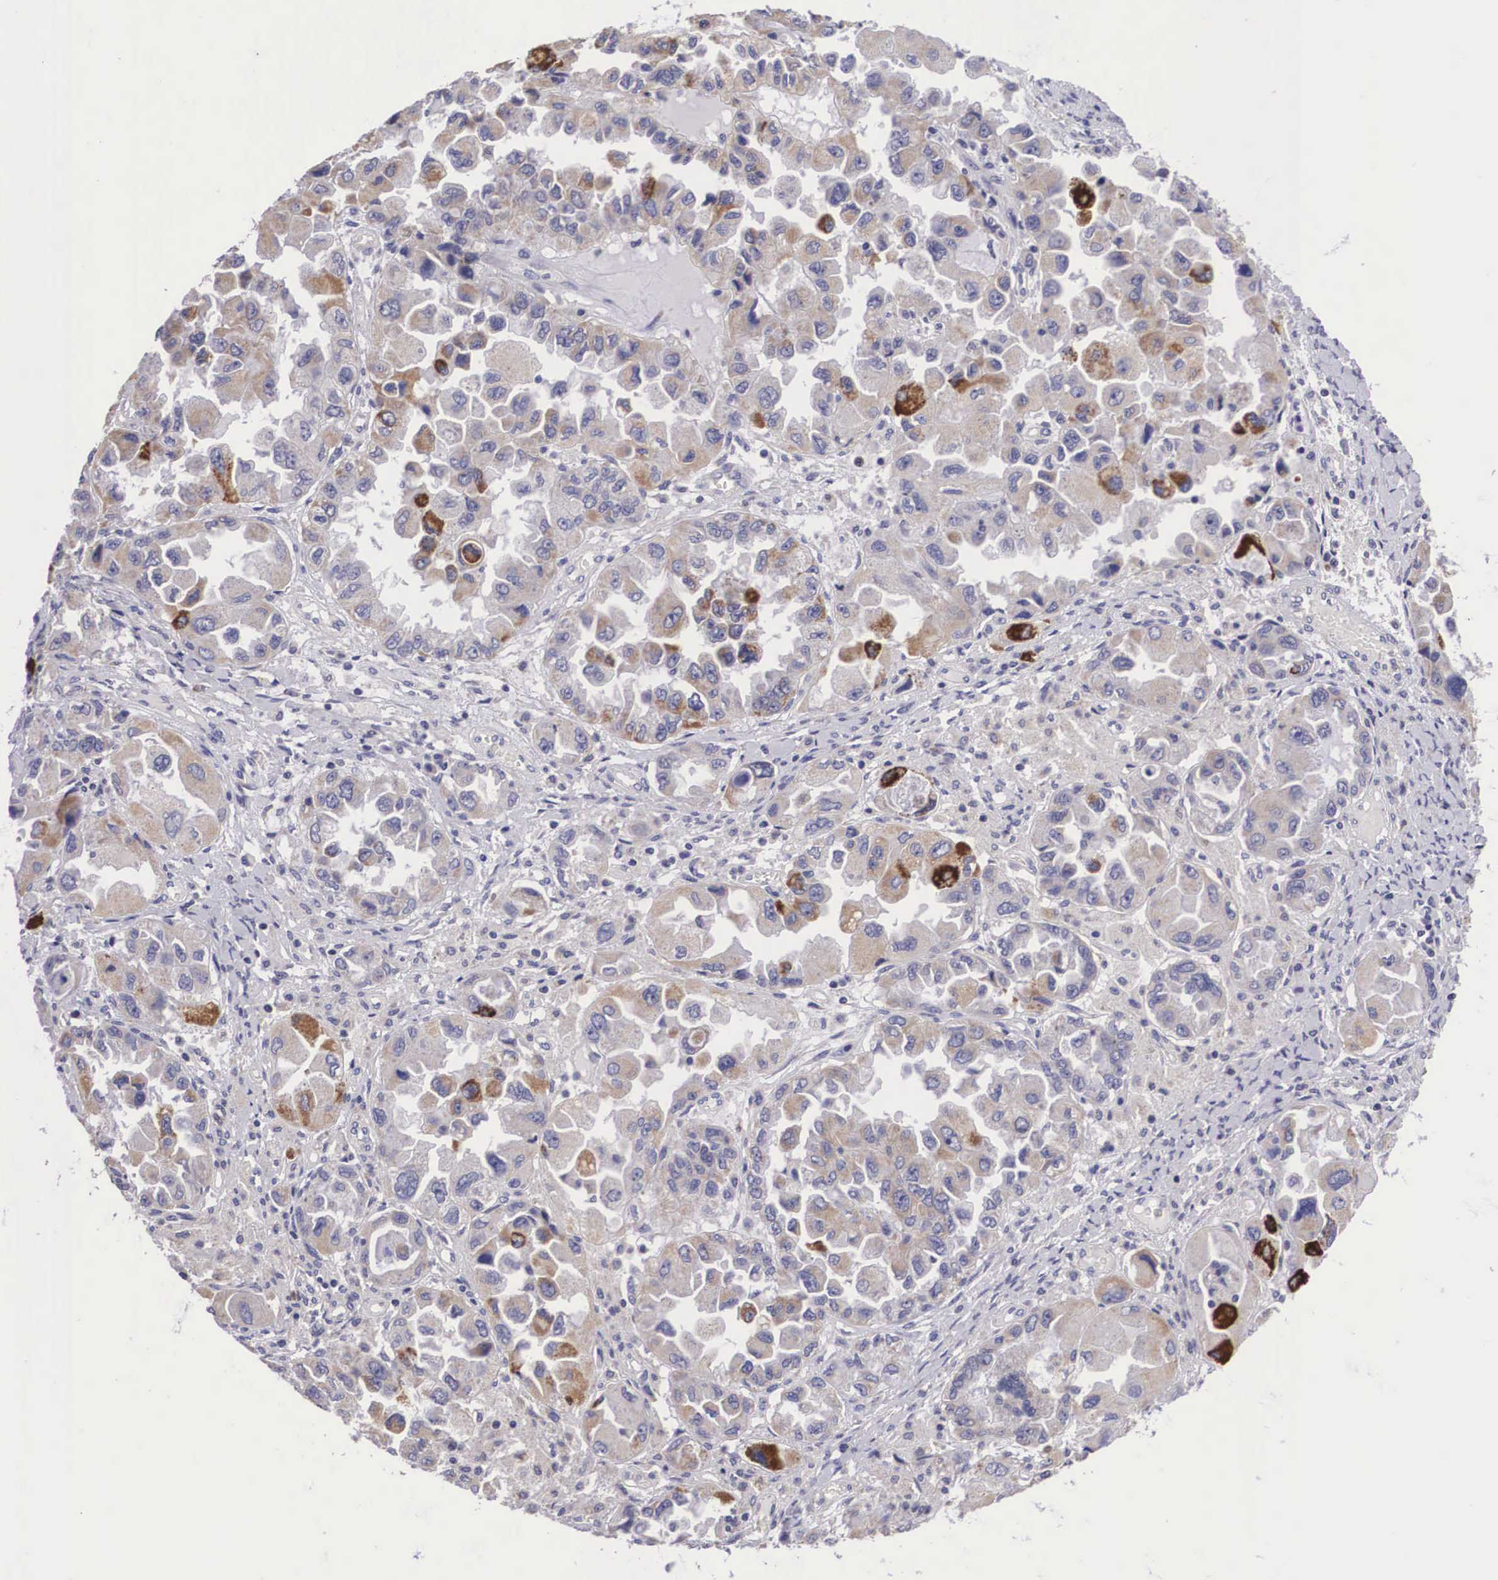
{"staining": {"intensity": "moderate", "quantity": "25%-75%", "location": "cytoplasmic/membranous"}, "tissue": "ovarian cancer", "cell_type": "Tumor cells", "image_type": "cancer", "snomed": [{"axis": "morphology", "description": "Cystadenocarcinoma, serous, NOS"}, {"axis": "topography", "description": "Ovary"}], "caption": "Moderate cytoplasmic/membranous staining is identified in about 25%-75% of tumor cells in serous cystadenocarcinoma (ovarian). (Brightfield microscopy of DAB IHC at high magnification).", "gene": "ARG2", "patient": {"sex": "female", "age": 84}}